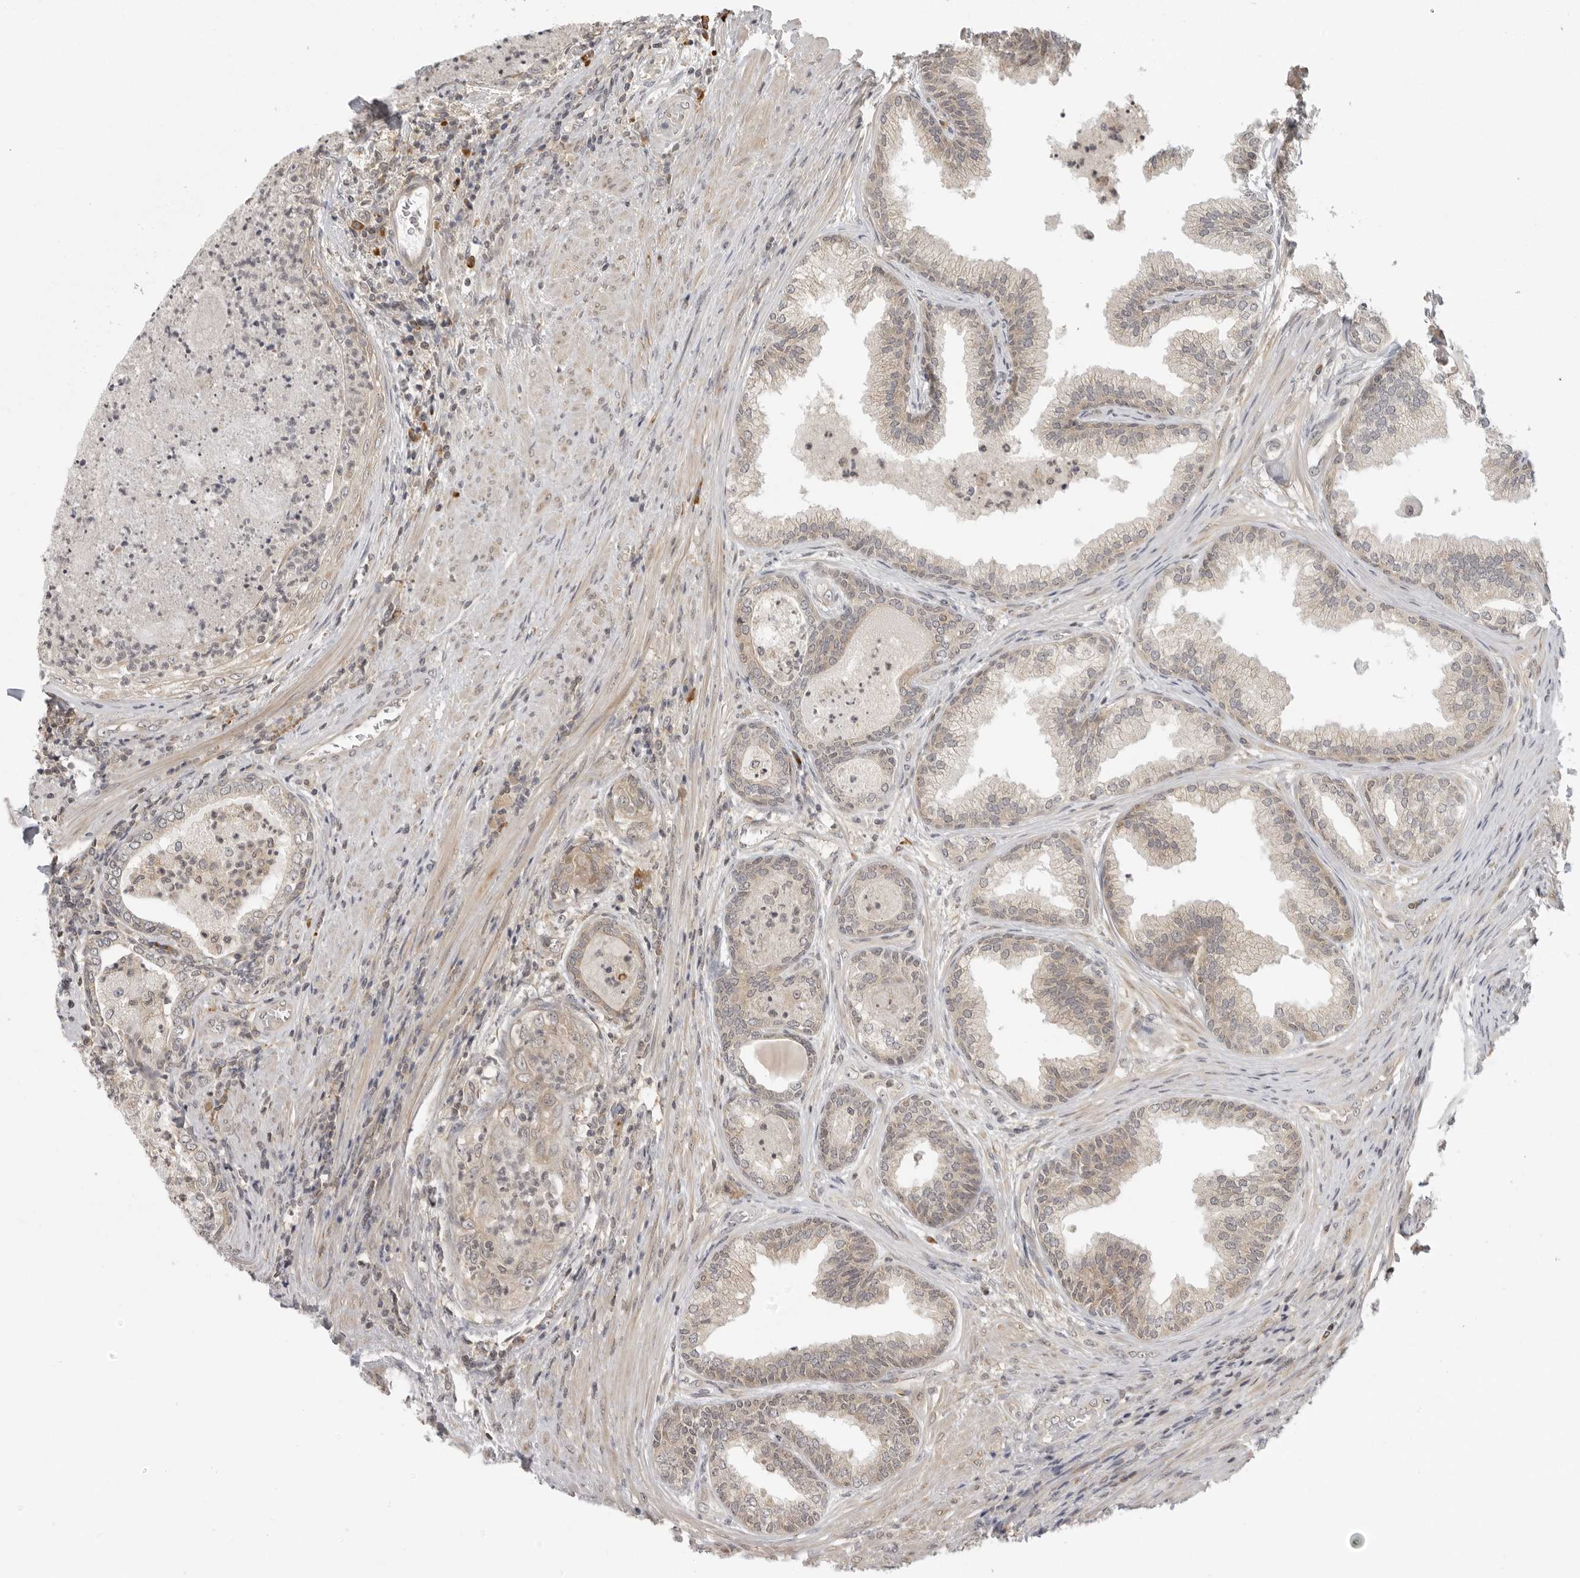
{"staining": {"intensity": "negative", "quantity": "none", "location": "none"}, "tissue": "prostate", "cell_type": "Glandular cells", "image_type": "normal", "snomed": [{"axis": "morphology", "description": "Normal tissue, NOS"}, {"axis": "topography", "description": "Prostate"}], "caption": "Protein analysis of benign prostate exhibits no significant positivity in glandular cells.", "gene": "PRRC2A", "patient": {"sex": "male", "age": 76}}